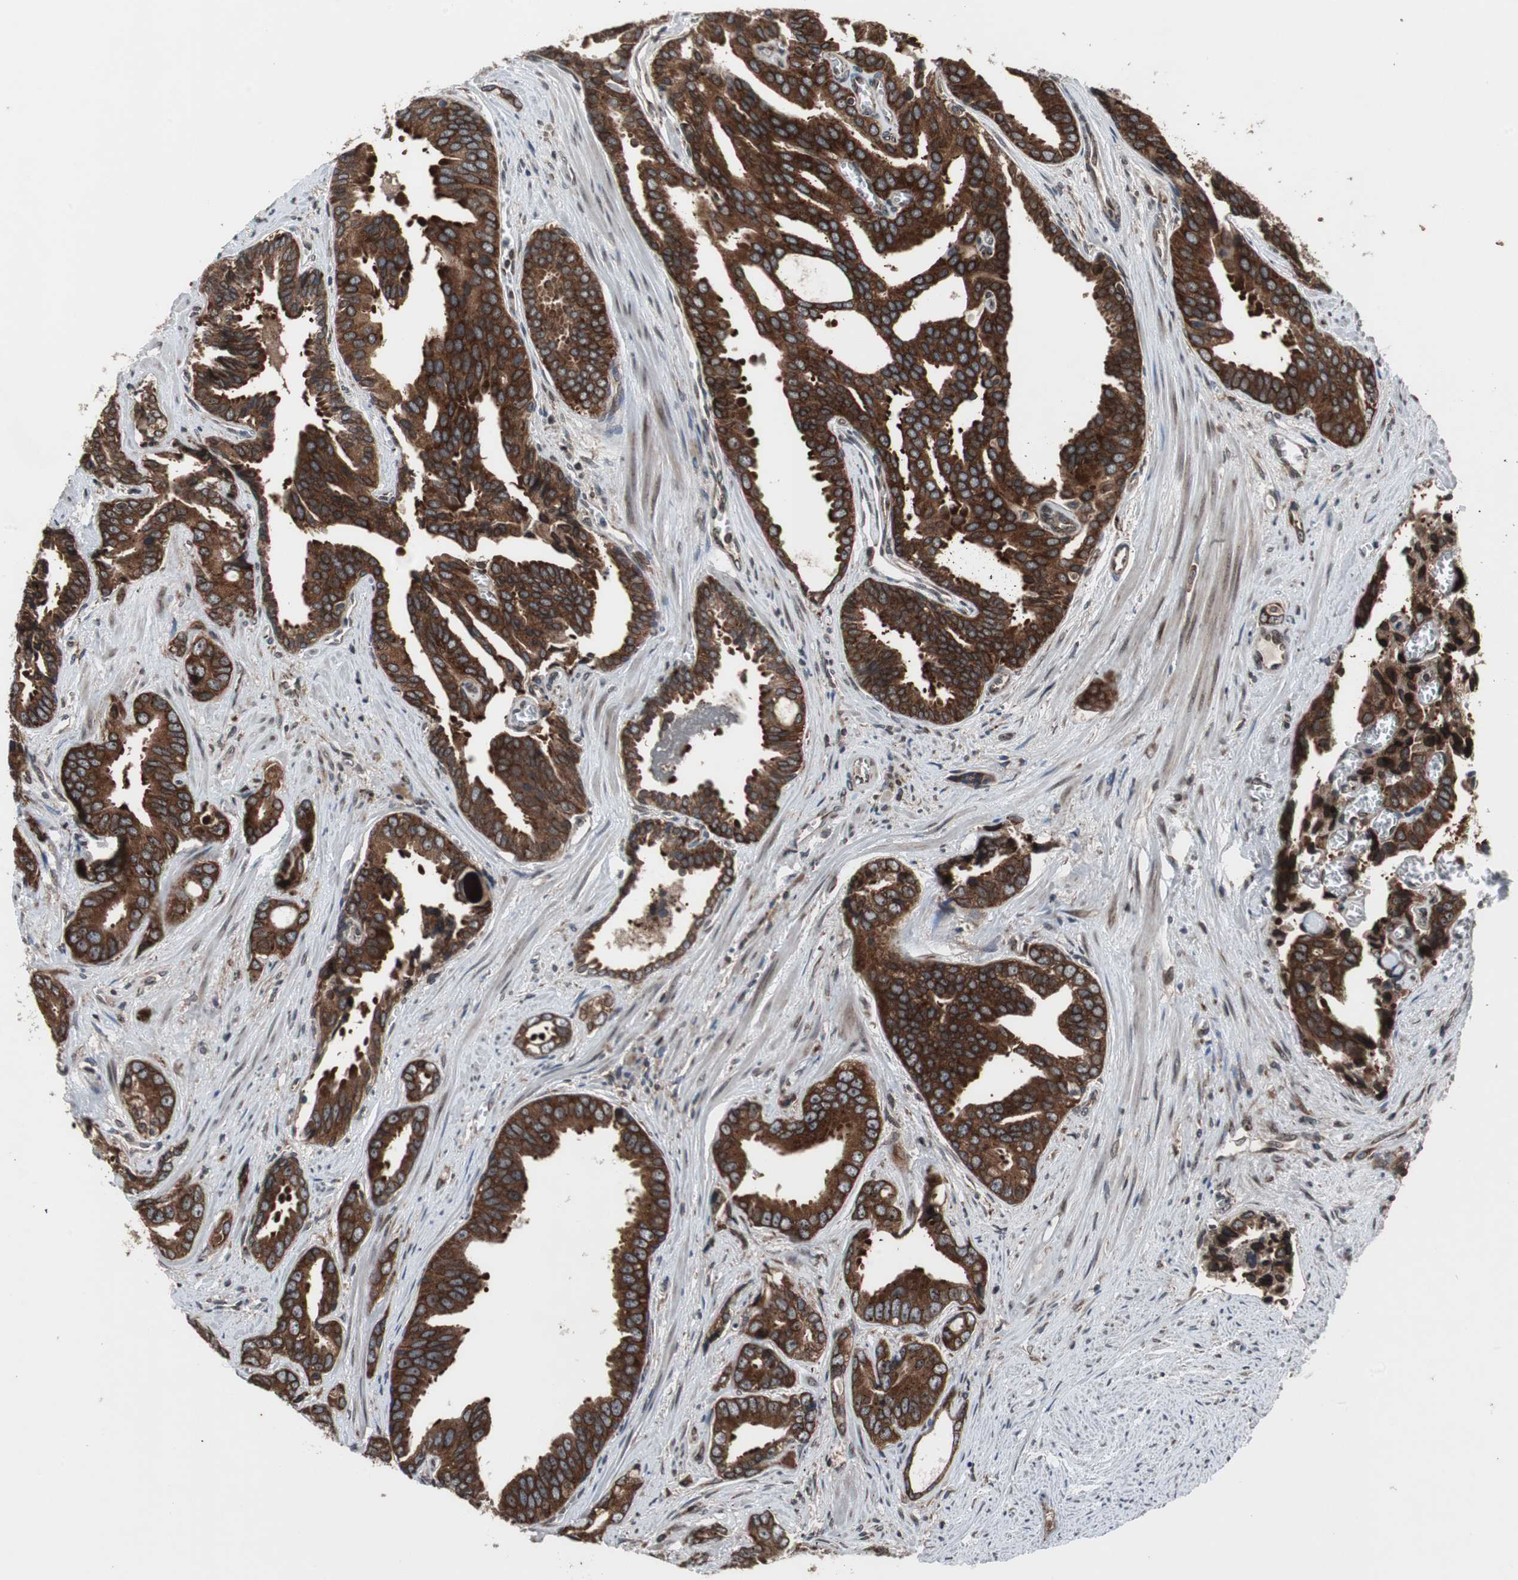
{"staining": {"intensity": "strong", "quantity": ">75%", "location": "cytoplasmic/membranous,nuclear"}, "tissue": "prostate cancer", "cell_type": "Tumor cells", "image_type": "cancer", "snomed": [{"axis": "morphology", "description": "Adenocarcinoma, High grade"}, {"axis": "topography", "description": "Prostate"}], "caption": "A brown stain shows strong cytoplasmic/membranous and nuclear expression of a protein in human adenocarcinoma (high-grade) (prostate) tumor cells.", "gene": "NUP62", "patient": {"sex": "male", "age": 67}}